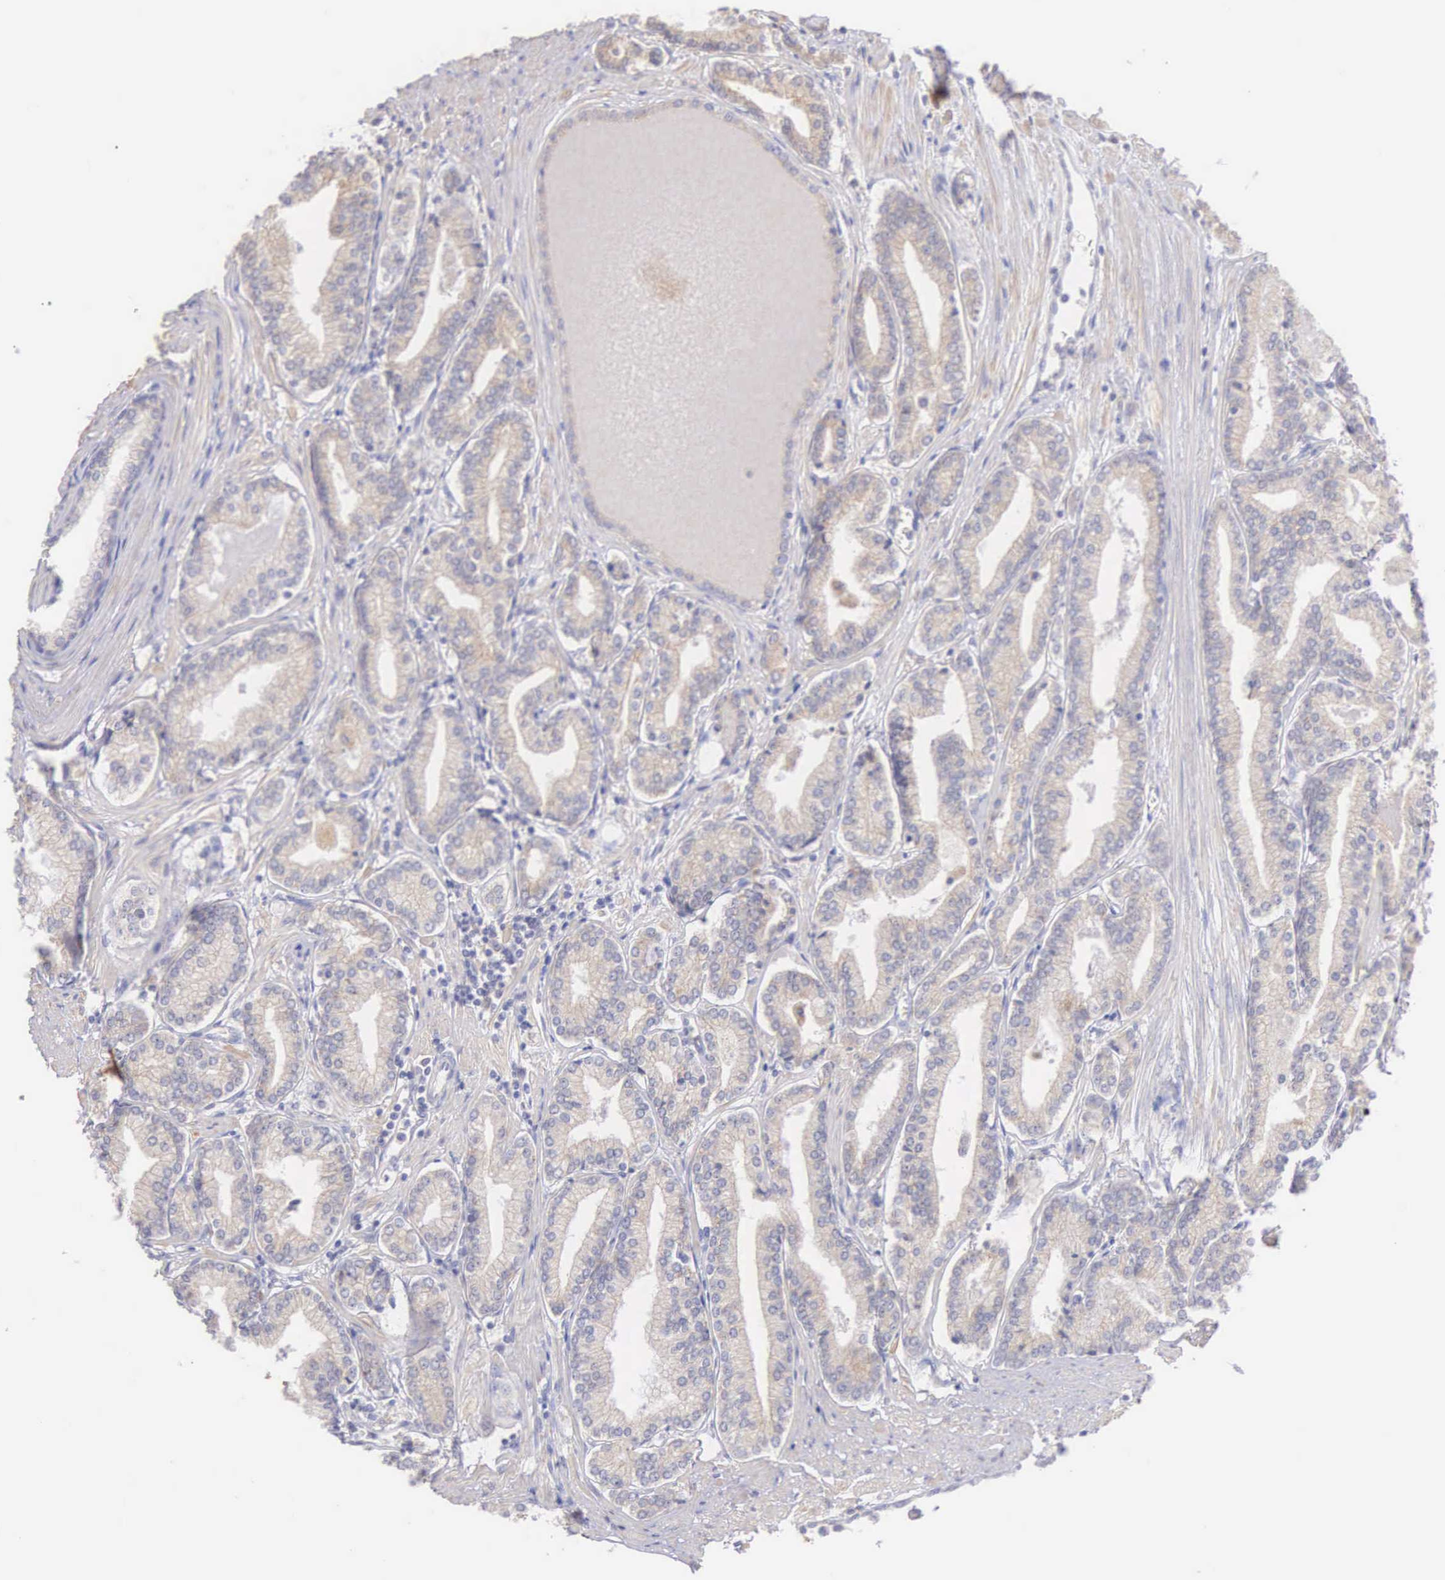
{"staining": {"intensity": "weak", "quantity": ">75%", "location": "cytoplasmic/membranous"}, "tissue": "prostate cancer", "cell_type": "Tumor cells", "image_type": "cancer", "snomed": [{"axis": "morphology", "description": "Adenocarcinoma, Medium grade"}, {"axis": "topography", "description": "Prostate"}], "caption": "Brown immunohistochemical staining in medium-grade adenocarcinoma (prostate) demonstrates weak cytoplasmic/membranous expression in approximately >75% of tumor cells.", "gene": "NSDHL", "patient": {"sex": "male", "age": 72}}